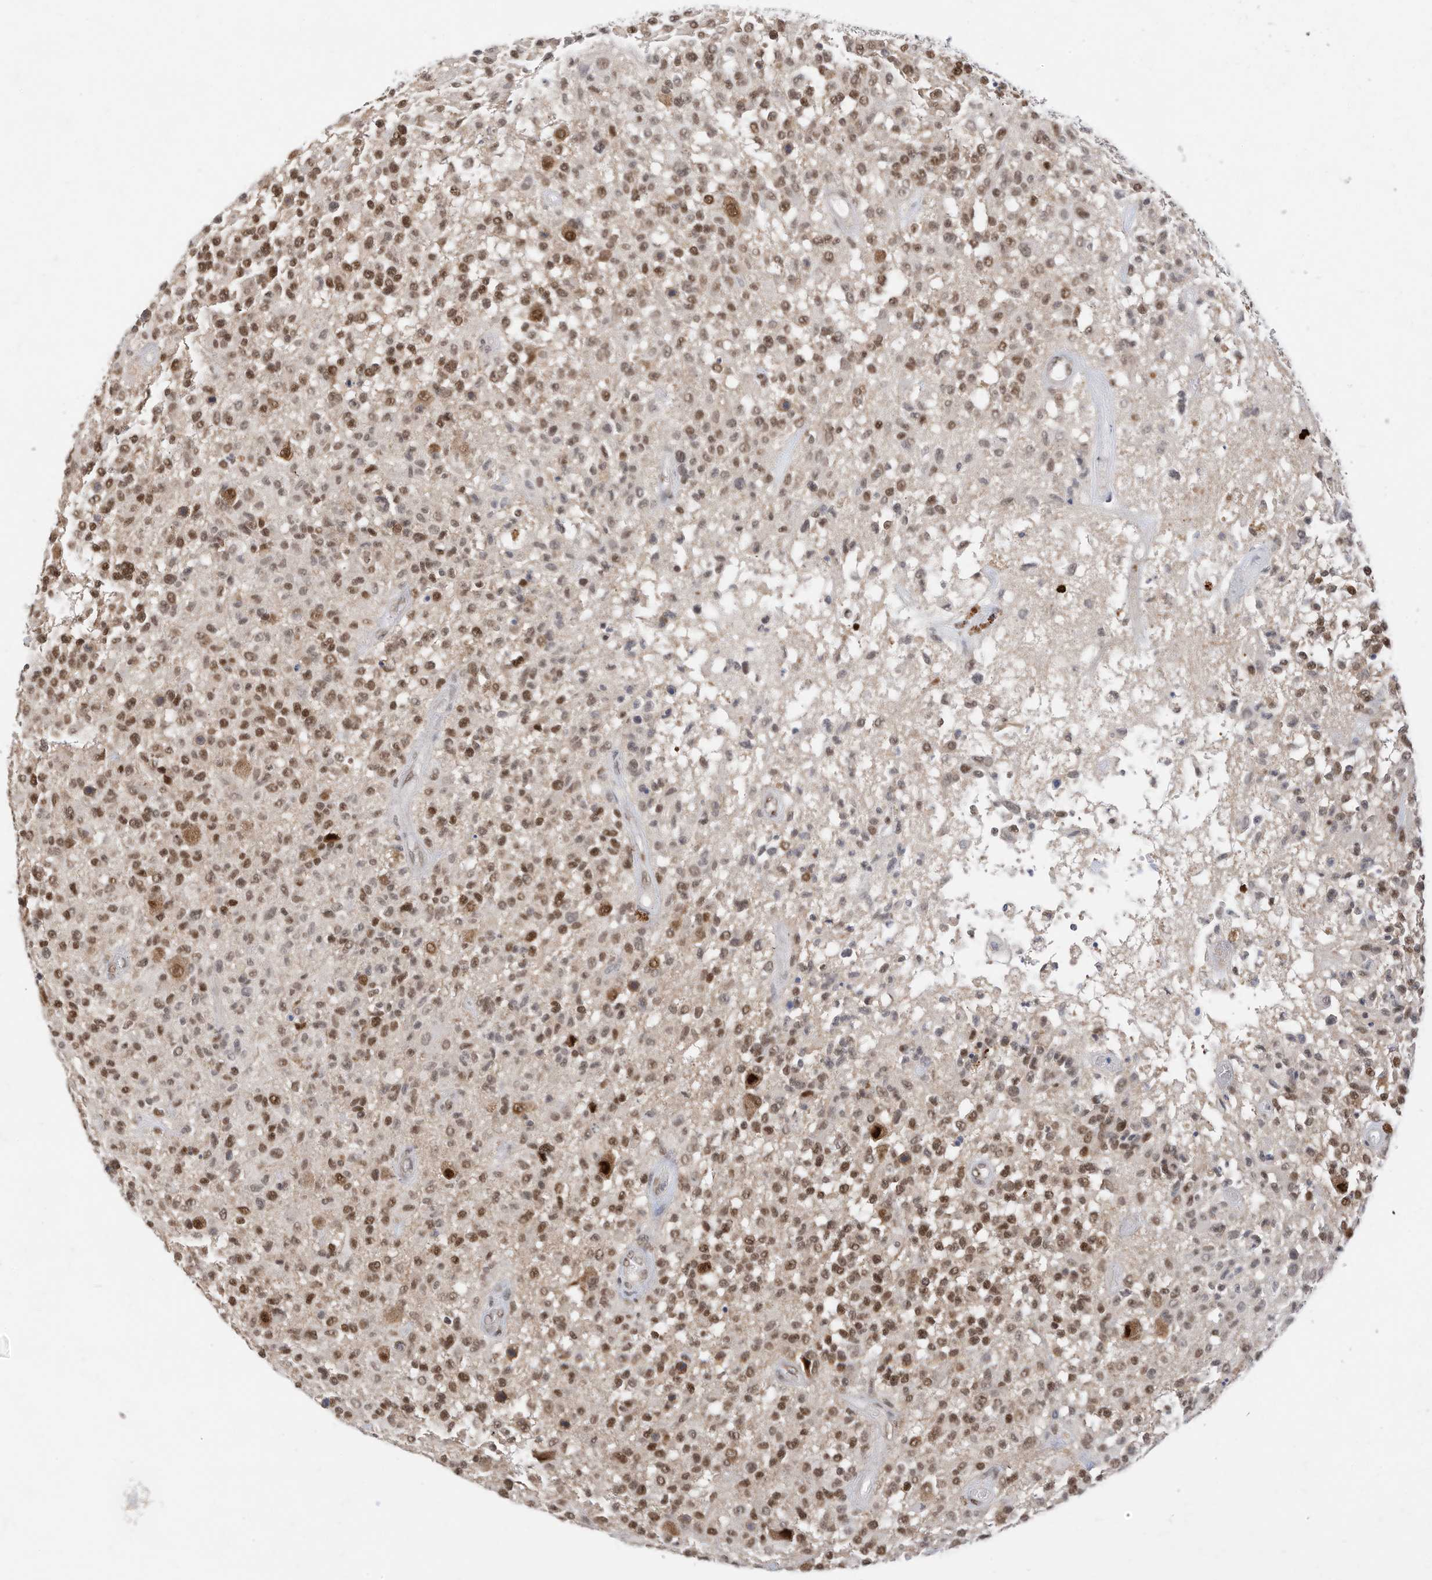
{"staining": {"intensity": "moderate", "quantity": ">75%", "location": "nuclear"}, "tissue": "glioma", "cell_type": "Tumor cells", "image_type": "cancer", "snomed": [{"axis": "morphology", "description": "Glioma, malignant, High grade"}, {"axis": "morphology", "description": "Glioblastoma, NOS"}, {"axis": "topography", "description": "Brain"}], "caption": "Glioma tissue demonstrates moderate nuclear expression in approximately >75% of tumor cells", "gene": "OGT", "patient": {"sex": "male", "age": 60}}